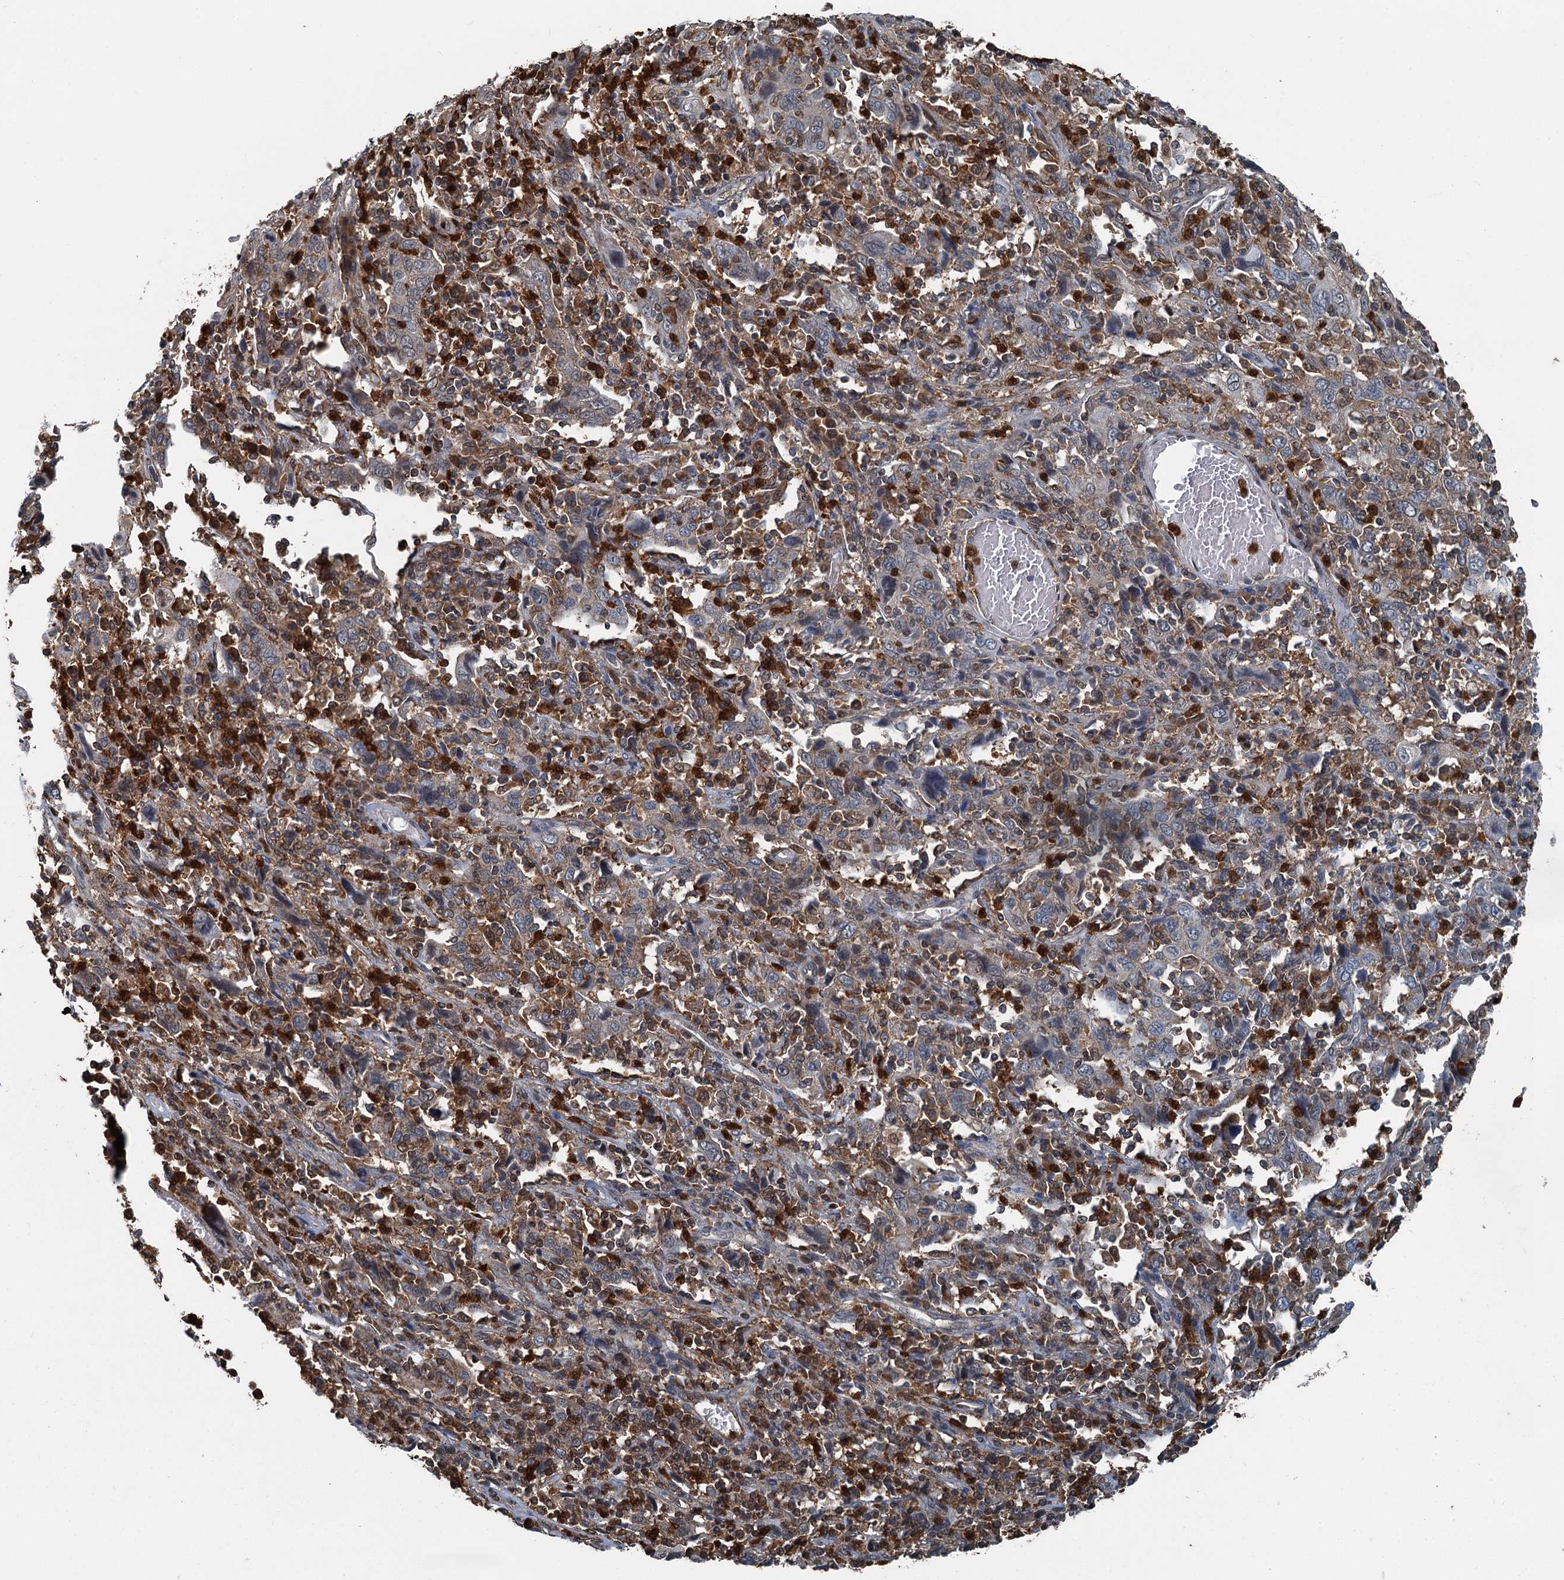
{"staining": {"intensity": "negative", "quantity": "none", "location": "none"}, "tissue": "cervical cancer", "cell_type": "Tumor cells", "image_type": "cancer", "snomed": [{"axis": "morphology", "description": "Squamous cell carcinoma, NOS"}, {"axis": "topography", "description": "Cervix"}], "caption": "This is an immunohistochemistry photomicrograph of human cervical squamous cell carcinoma. There is no expression in tumor cells.", "gene": "GPI", "patient": {"sex": "female", "age": 46}}